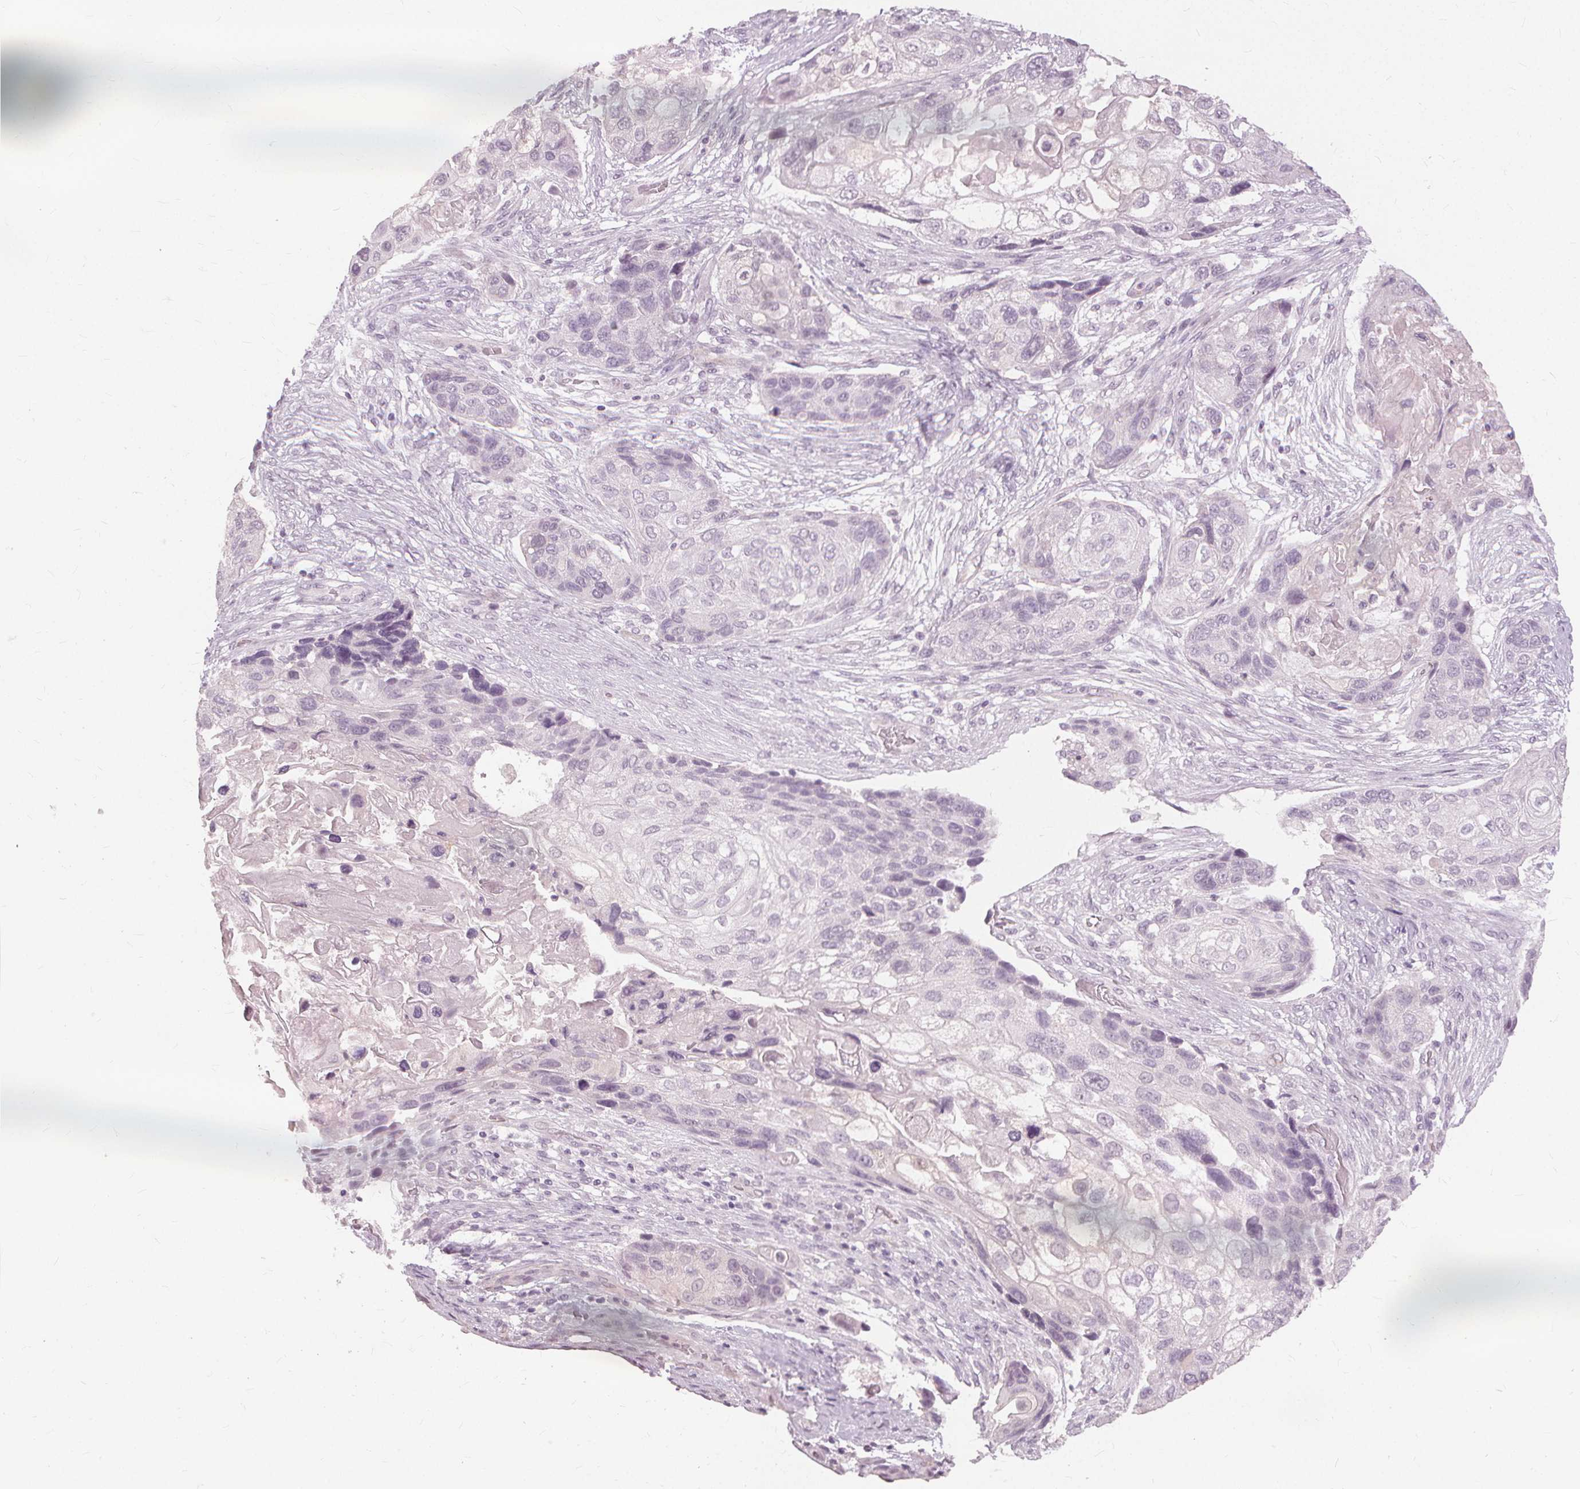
{"staining": {"intensity": "negative", "quantity": "none", "location": "none"}, "tissue": "lung cancer", "cell_type": "Tumor cells", "image_type": "cancer", "snomed": [{"axis": "morphology", "description": "Squamous cell carcinoma, NOS"}, {"axis": "topography", "description": "Lung"}], "caption": "Tumor cells show no significant protein staining in lung squamous cell carcinoma.", "gene": "SFTPD", "patient": {"sex": "male", "age": 69}}